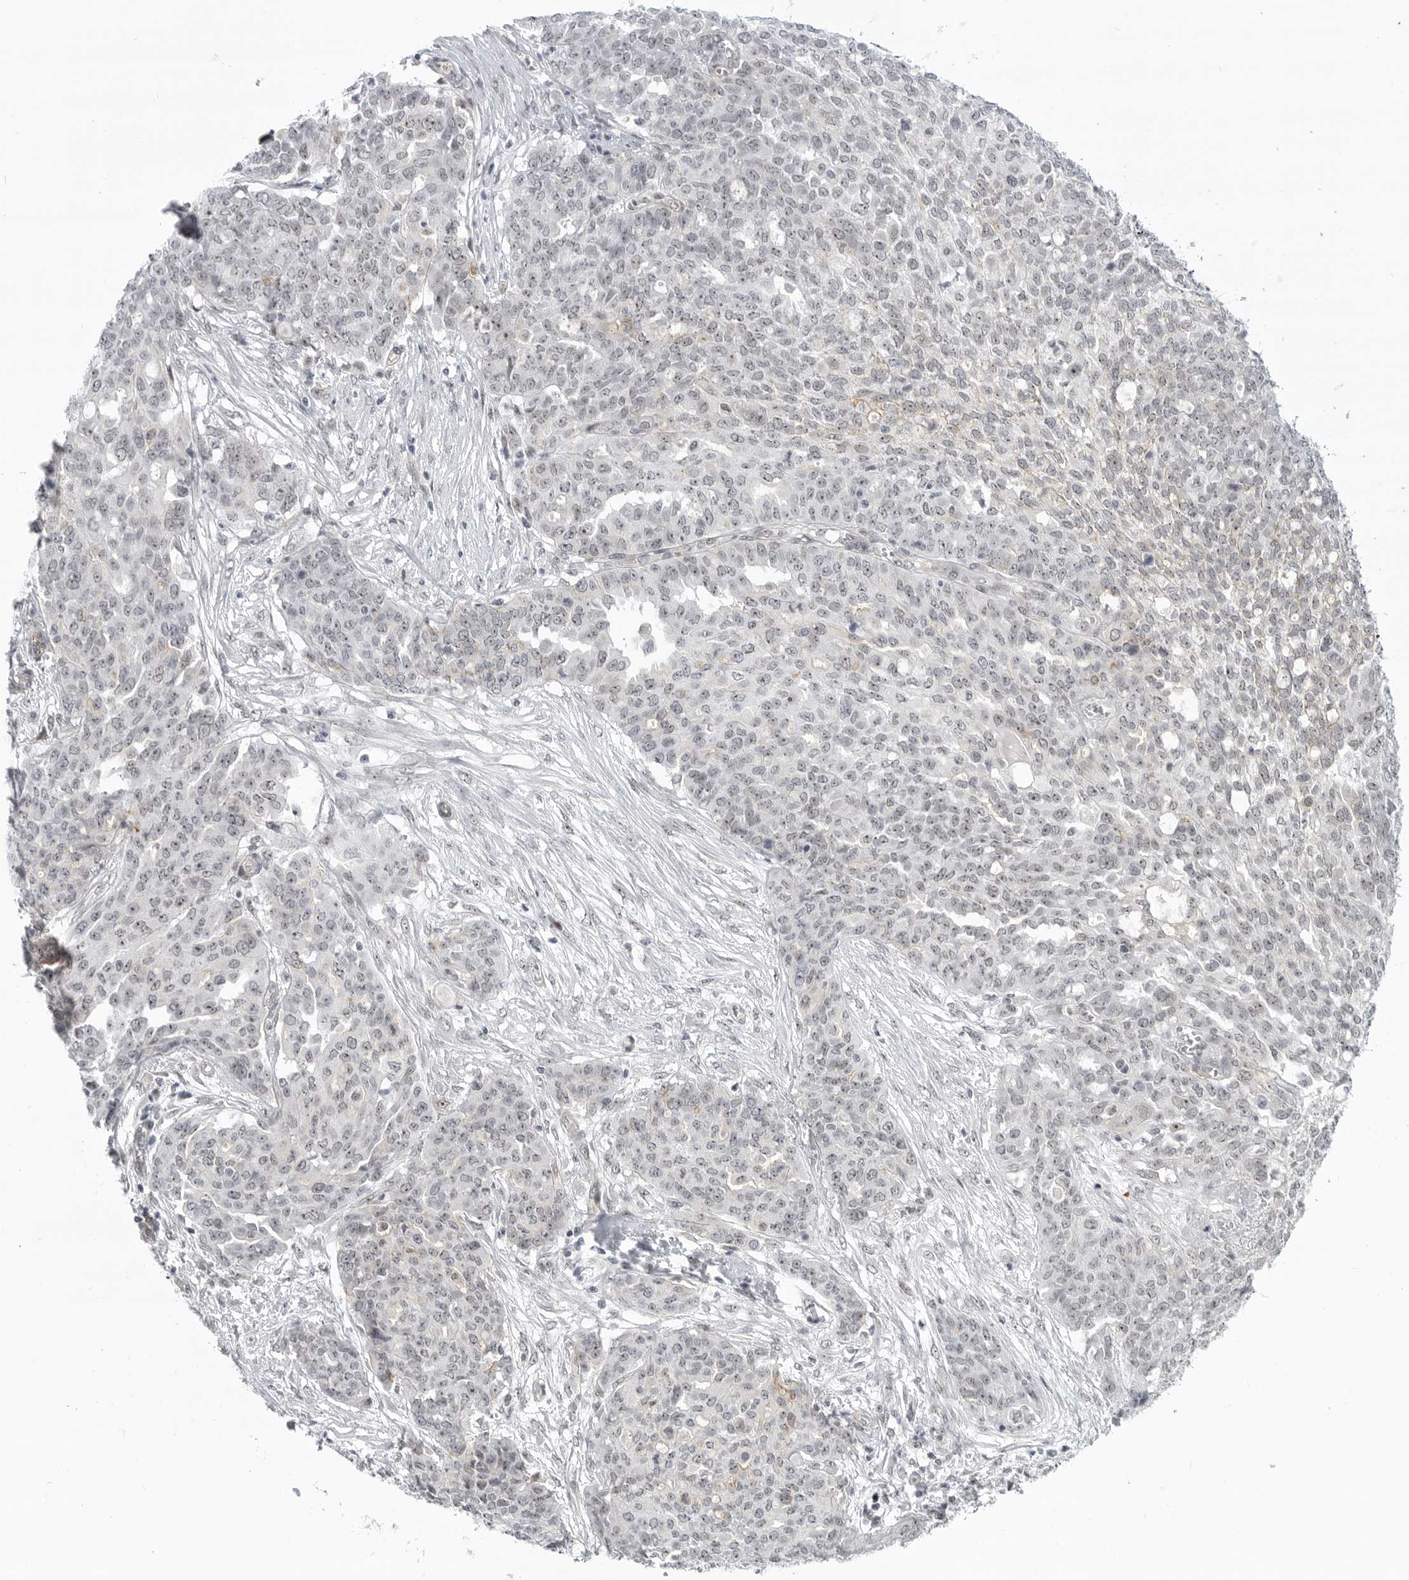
{"staining": {"intensity": "weak", "quantity": "<25%", "location": "nuclear"}, "tissue": "ovarian cancer", "cell_type": "Tumor cells", "image_type": "cancer", "snomed": [{"axis": "morphology", "description": "Cystadenocarcinoma, serous, NOS"}, {"axis": "topography", "description": "Soft tissue"}, {"axis": "topography", "description": "Ovary"}], "caption": "Immunohistochemistry (IHC) histopathology image of neoplastic tissue: human ovarian cancer (serous cystadenocarcinoma) stained with DAB shows no significant protein expression in tumor cells.", "gene": "CEP295NL", "patient": {"sex": "female", "age": 57}}